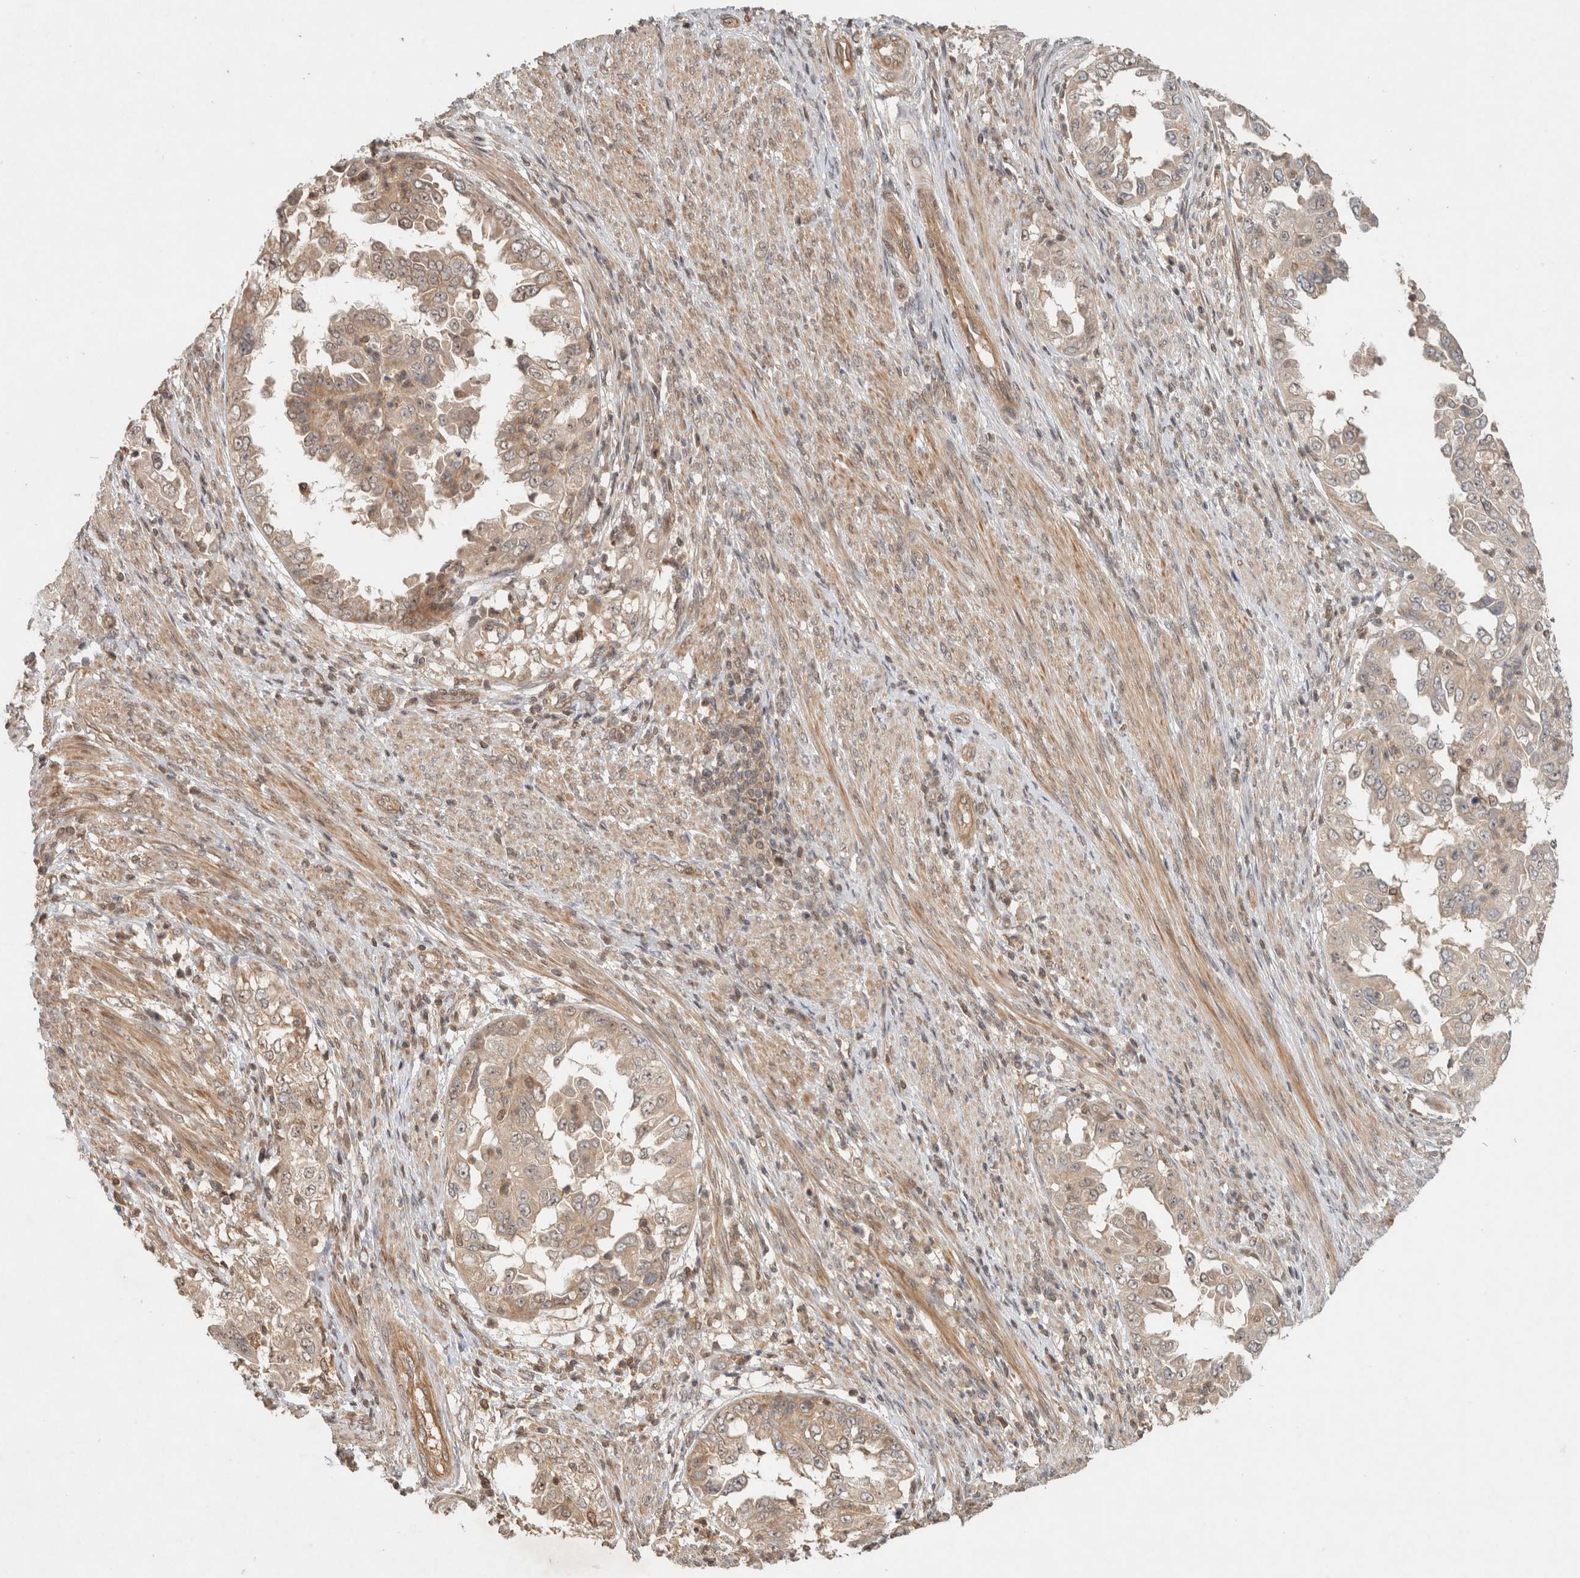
{"staining": {"intensity": "weak", "quantity": "<25%", "location": "cytoplasmic/membranous"}, "tissue": "endometrial cancer", "cell_type": "Tumor cells", "image_type": "cancer", "snomed": [{"axis": "morphology", "description": "Adenocarcinoma, NOS"}, {"axis": "topography", "description": "Endometrium"}], "caption": "IHC photomicrograph of human adenocarcinoma (endometrial) stained for a protein (brown), which reveals no expression in tumor cells.", "gene": "CAAP1", "patient": {"sex": "female", "age": 85}}